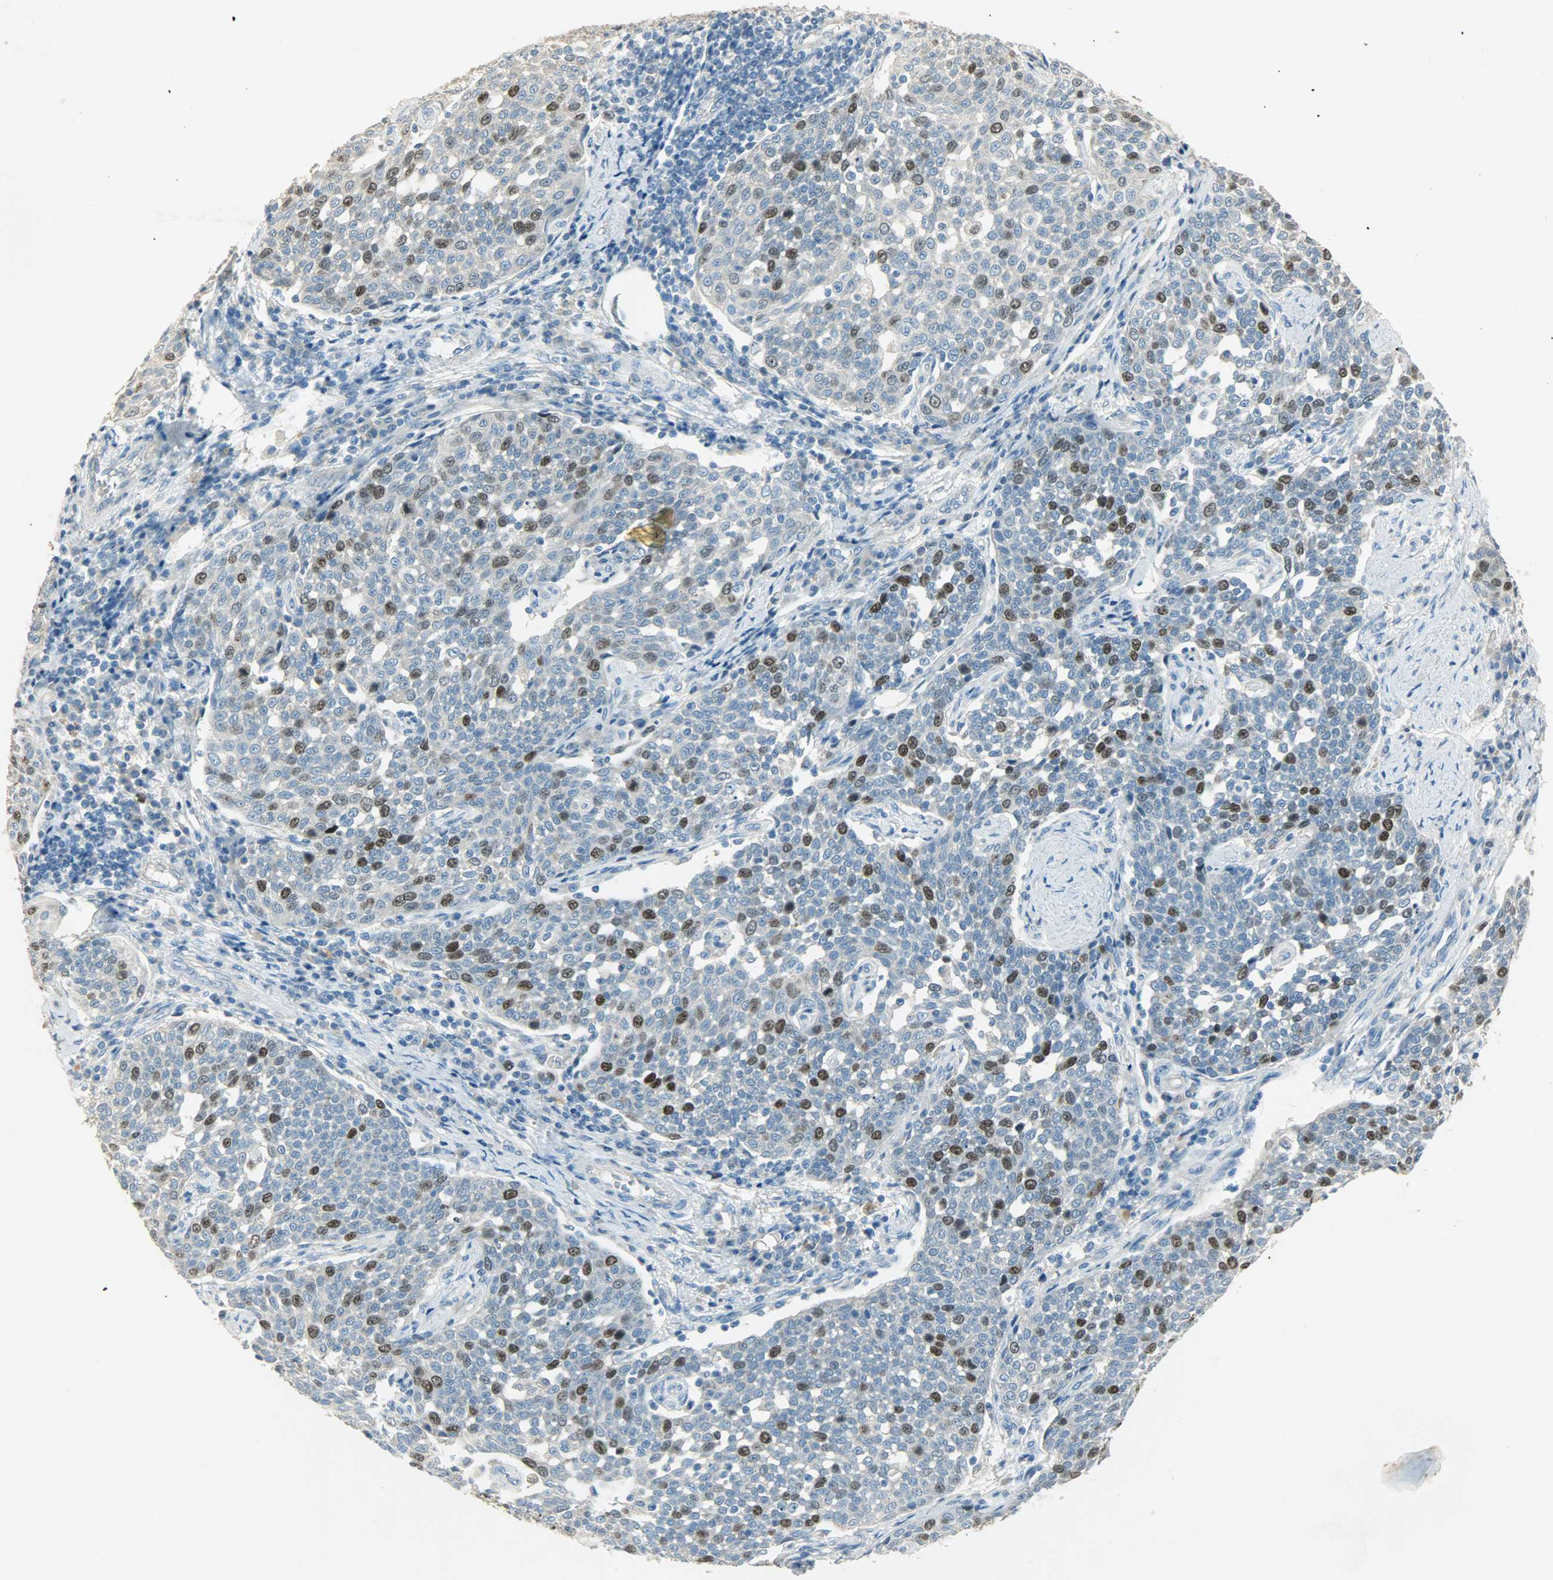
{"staining": {"intensity": "strong", "quantity": "<25%", "location": "nuclear"}, "tissue": "cervical cancer", "cell_type": "Tumor cells", "image_type": "cancer", "snomed": [{"axis": "morphology", "description": "Squamous cell carcinoma, NOS"}, {"axis": "topography", "description": "Cervix"}], "caption": "Immunohistochemistry staining of cervical cancer, which displays medium levels of strong nuclear positivity in approximately <25% of tumor cells indicating strong nuclear protein positivity. The staining was performed using DAB (3,3'-diaminobenzidine) (brown) for protein detection and nuclei were counterstained in hematoxylin (blue).", "gene": "TPX2", "patient": {"sex": "female", "age": 34}}